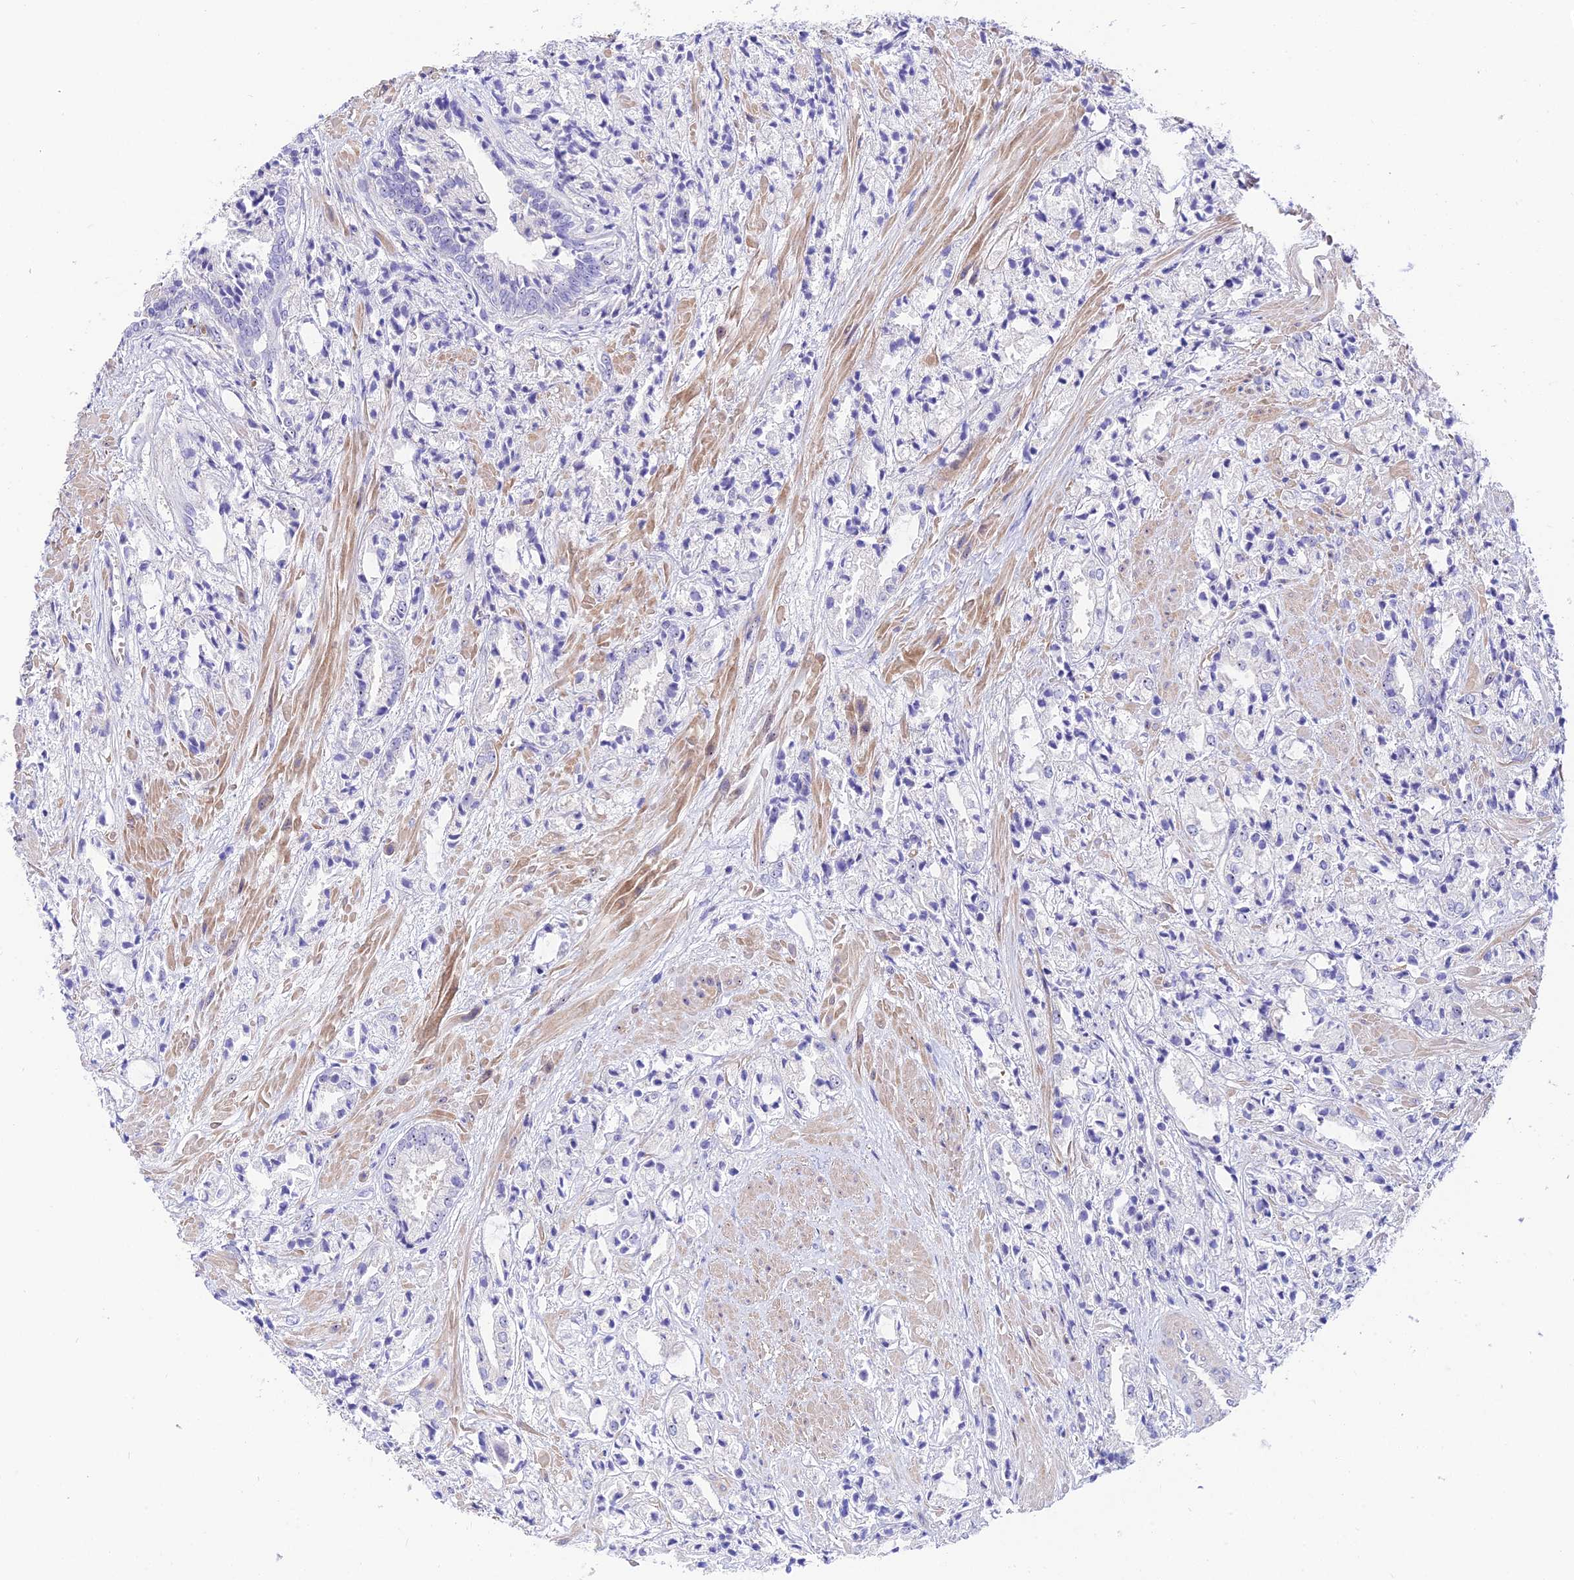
{"staining": {"intensity": "negative", "quantity": "none", "location": "none"}, "tissue": "prostate cancer", "cell_type": "Tumor cells", "image_type": "cancer", "snomed": [{"axis": "morphology", "description": "Adenocarcinoma, High grade"}, {"axis": "topography", "description": "Prostate"}], "caption": "There is no significant positivity in tumor cells of prostate cancer.", "gene": "DUSP29", "patient": {"sex": "male", "age": 50}}